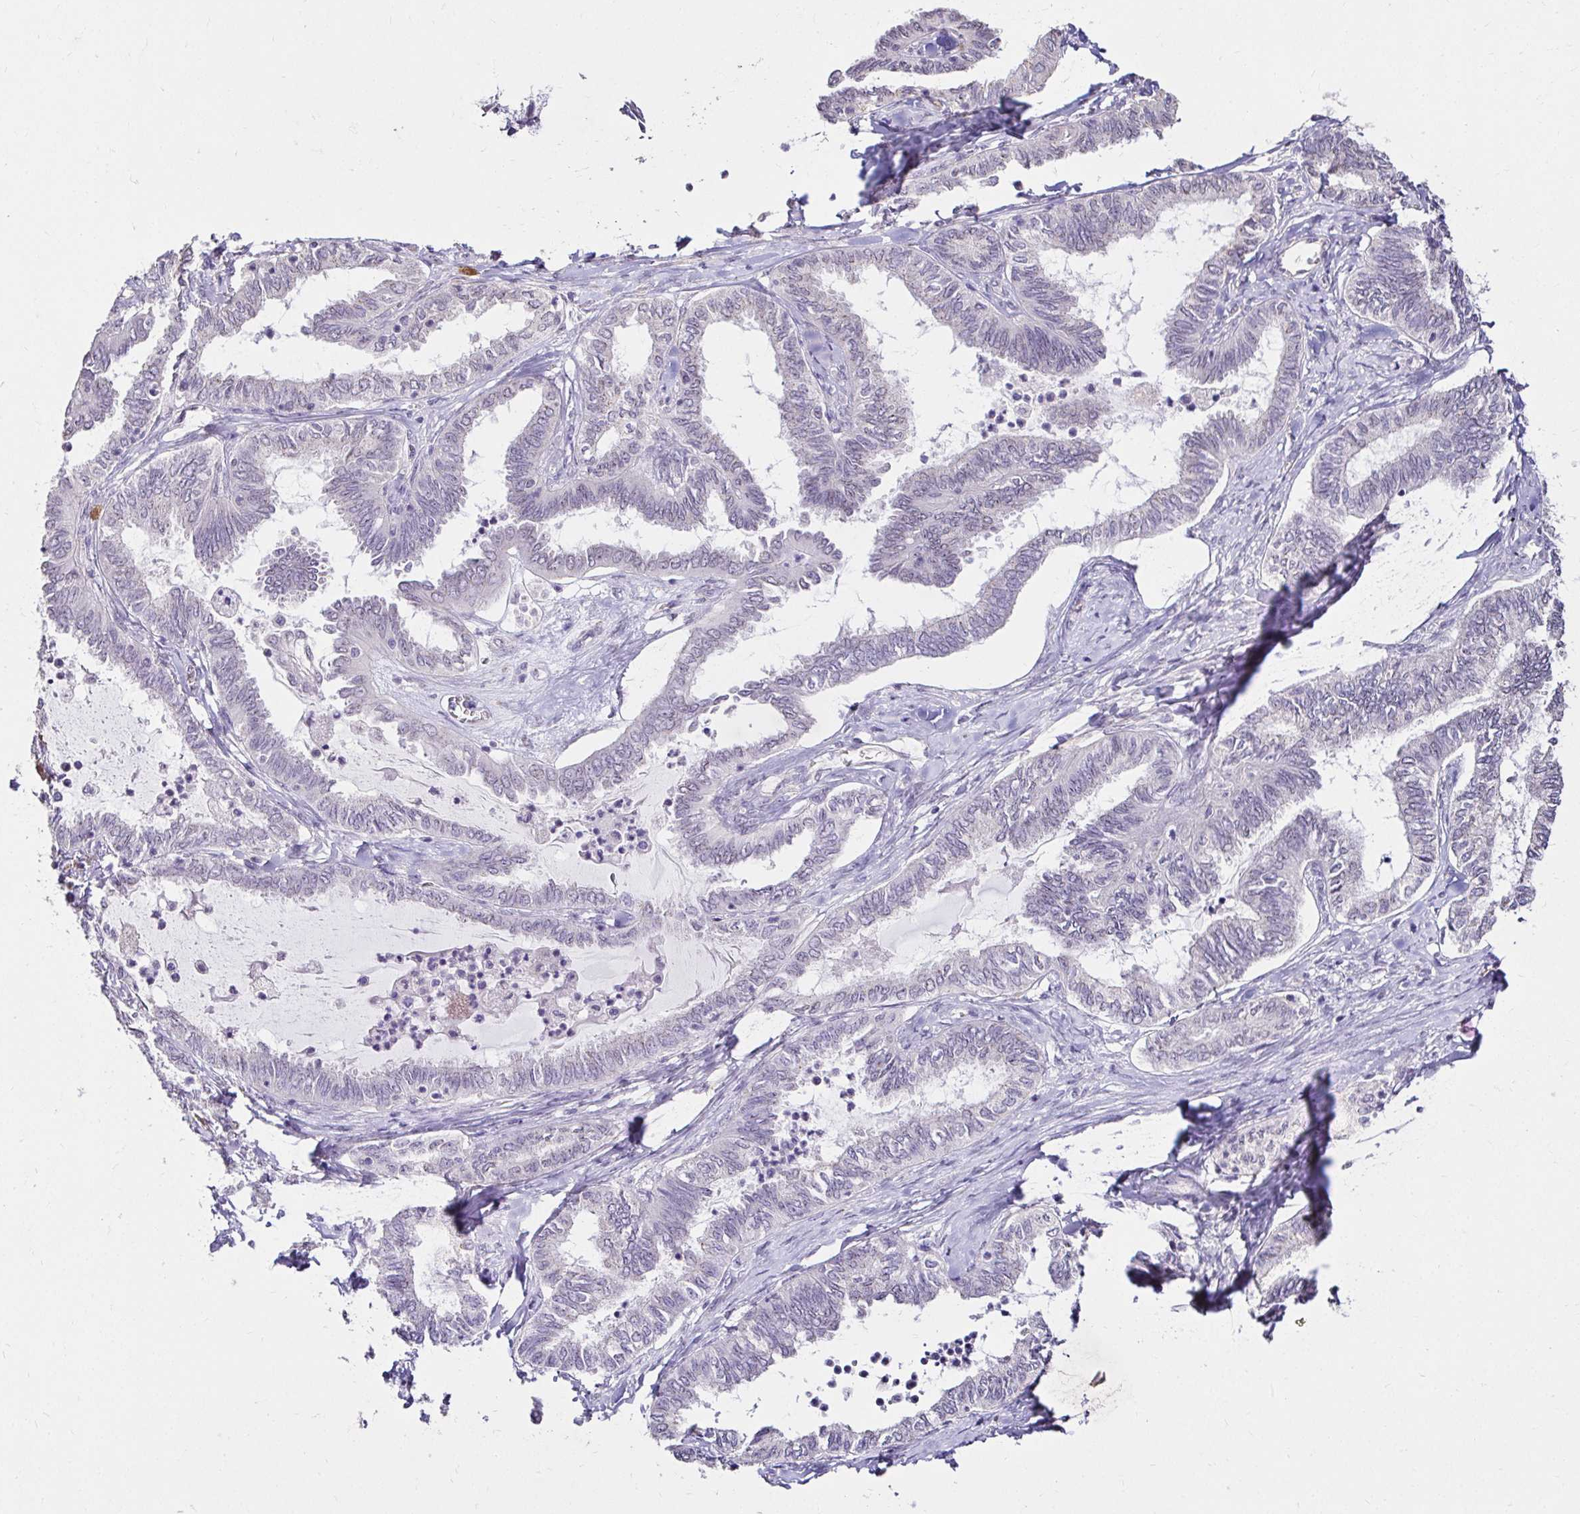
{"staining": {"intensity": "negative", "quantity": "none", "location": "none"}, "tissue": "ovarian cancer", "cell_type": "Tumor cells", "image_type": "cancer", "snomed": [{"axis": "morphology", "description": "Carcinoma, endometroid"}, {"axis": "topography", "description": "Ovary"}], "caption": "Immunohistochemical staining of human ovarian endometroid carcinoma demonstrates no significant expression in tumor cells.", "gene": "KIAA1210", "patient": {"sex": "female", "age": 70}}